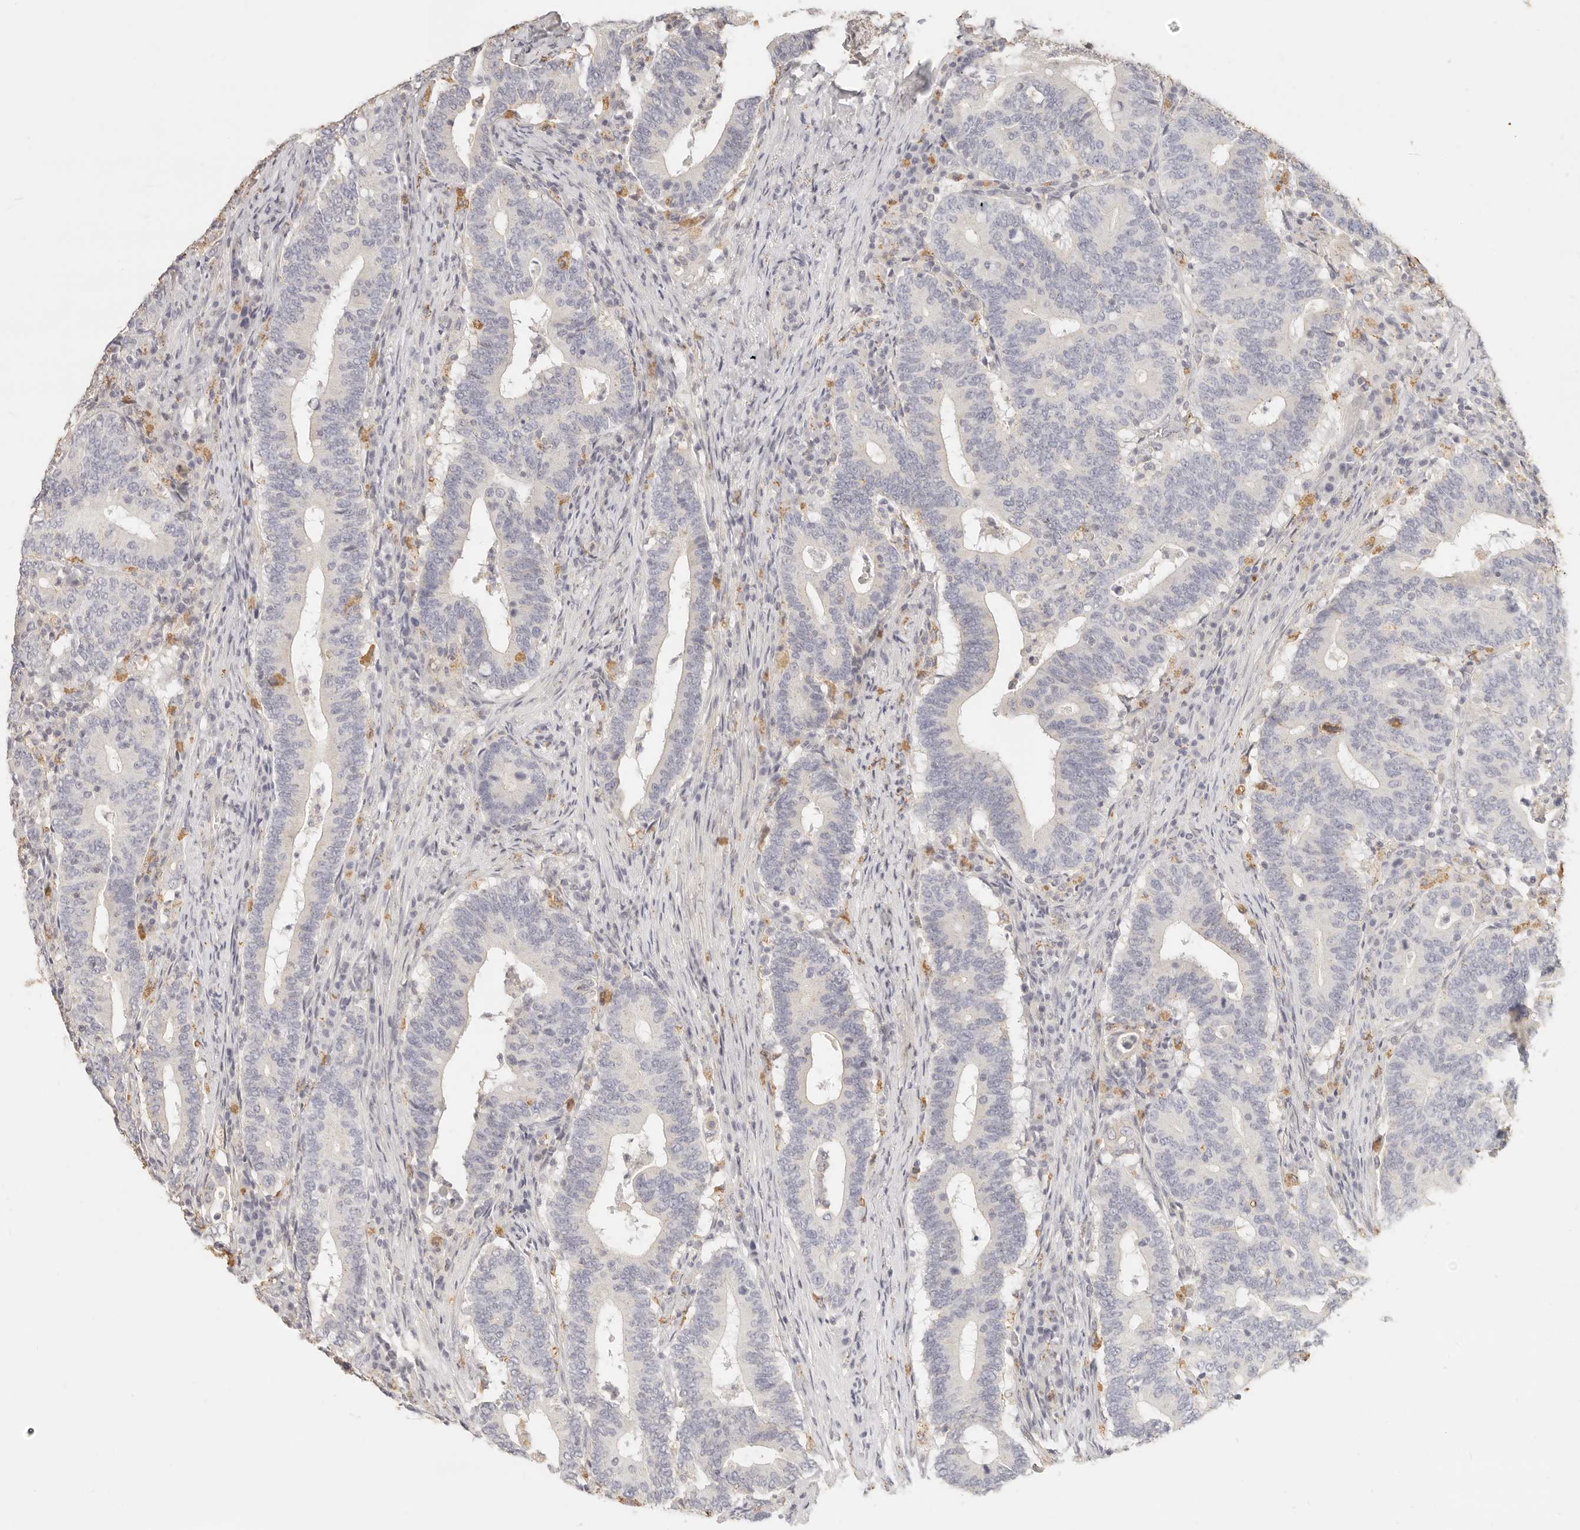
{"staining": {"intensity": "negative", "quantity": "none", "location": "none"}, "tissue": "colorectal cancer", "cell_type": "Tumor cells", "image_type": "cancer", "snomed": [{"axis": "morphology", "description": "Adenocarcinoma, NOS"}, {"axis": "topography", "description": "Colon"}], "caption": "A photomicrograph of colorectal cancer stained for a protein shows no brown staining in tumor cells.", "gene": "CNMD", "patient": {"sex": "female", "age": 66}}